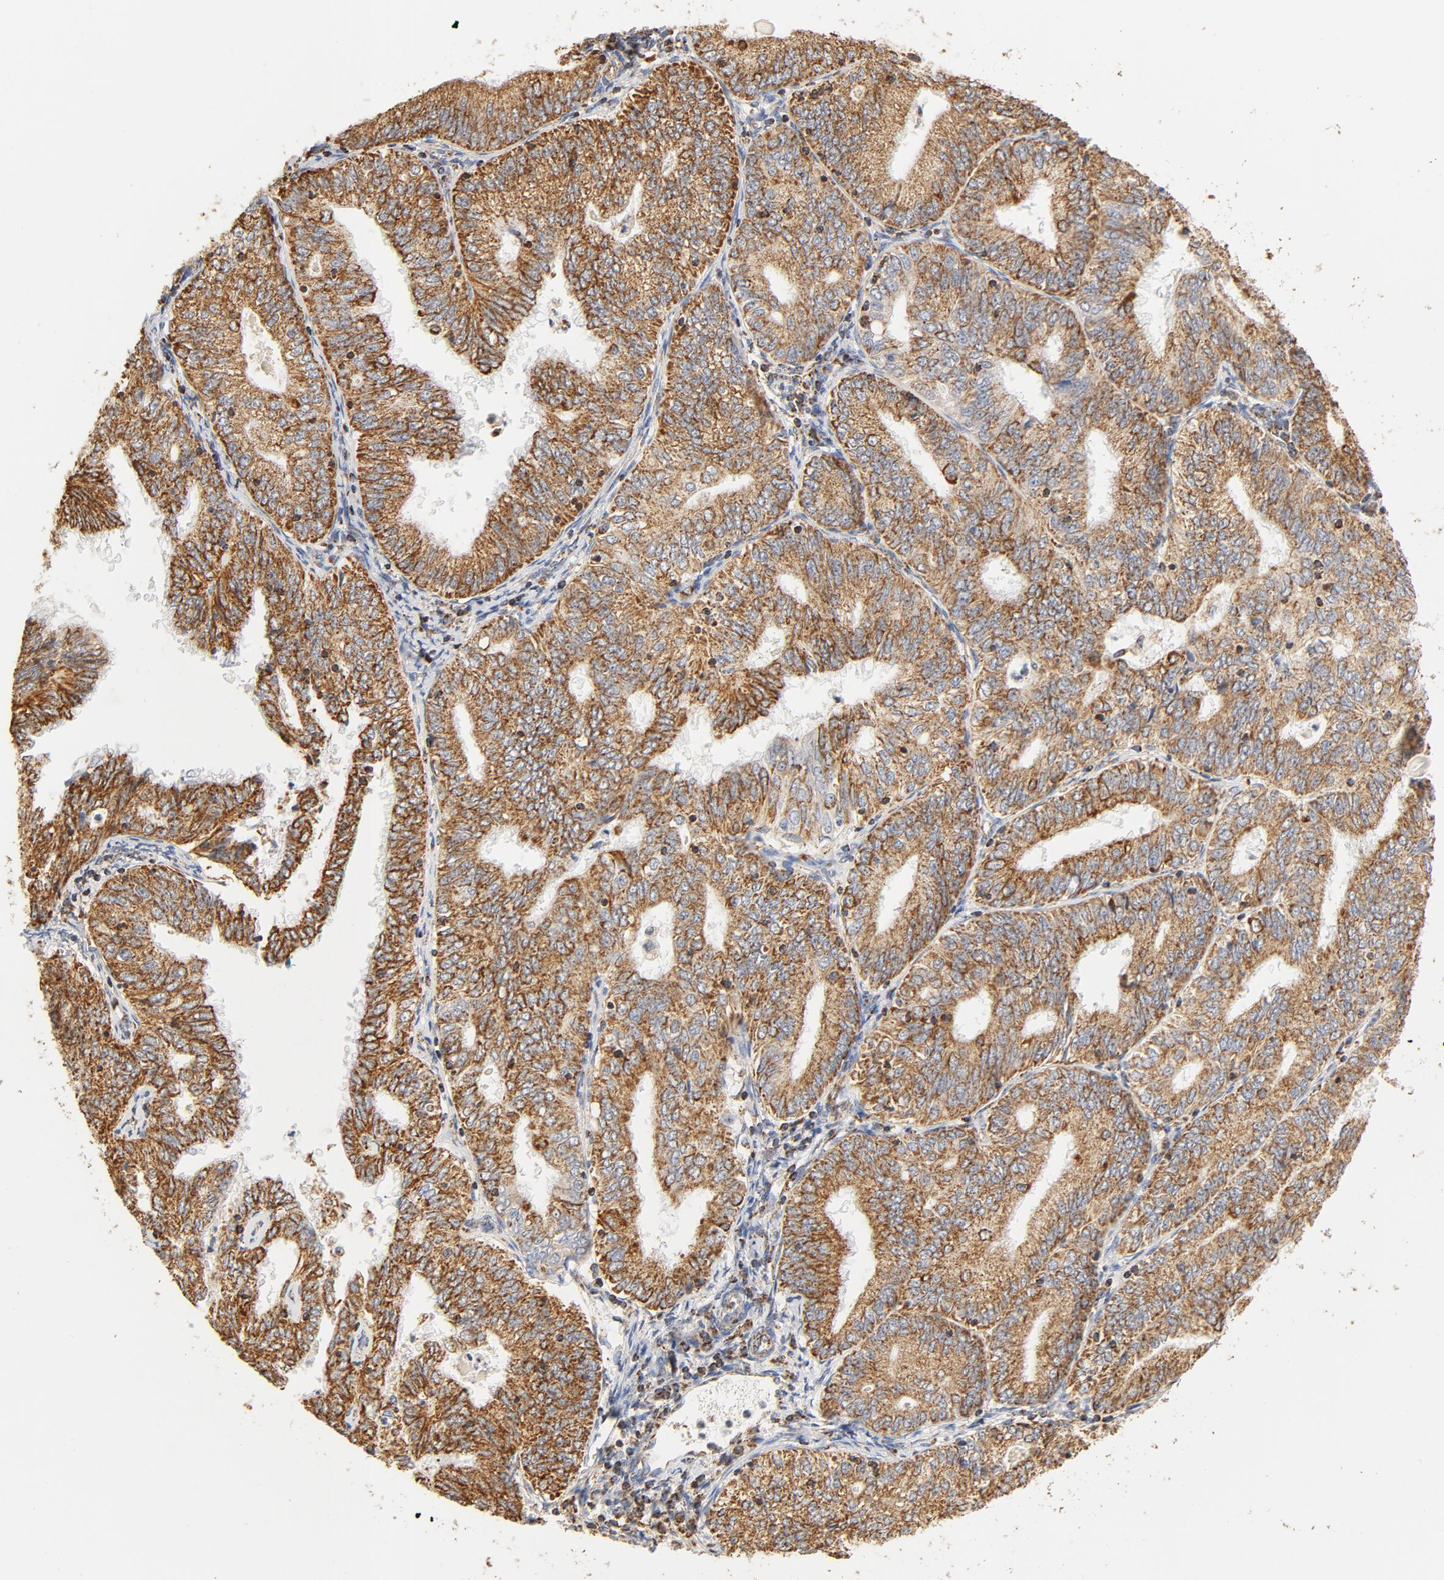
{"staining": {"intensity": "moderate", "quantity": ">75%", "location": "cytoplasmic/membranous"}, "tissue": "endometrial cancer", "cell_type": "Tumor cells", "image_type": "cancer", "snomed": [{"axis": "morphology", "description": "Adenocarcinoma, NOS"}, {"axis": "topography", "description": "Endometrium"}], "caption": "Endometrial cancer stained with DAB immunohistochemistry (IHC) displays medium levels of moderate cytoplasmic/membranous expression in about >75% of tumor cells.", "gene": "COX4I1", "patient": {"sex": "female", "age": 69}}